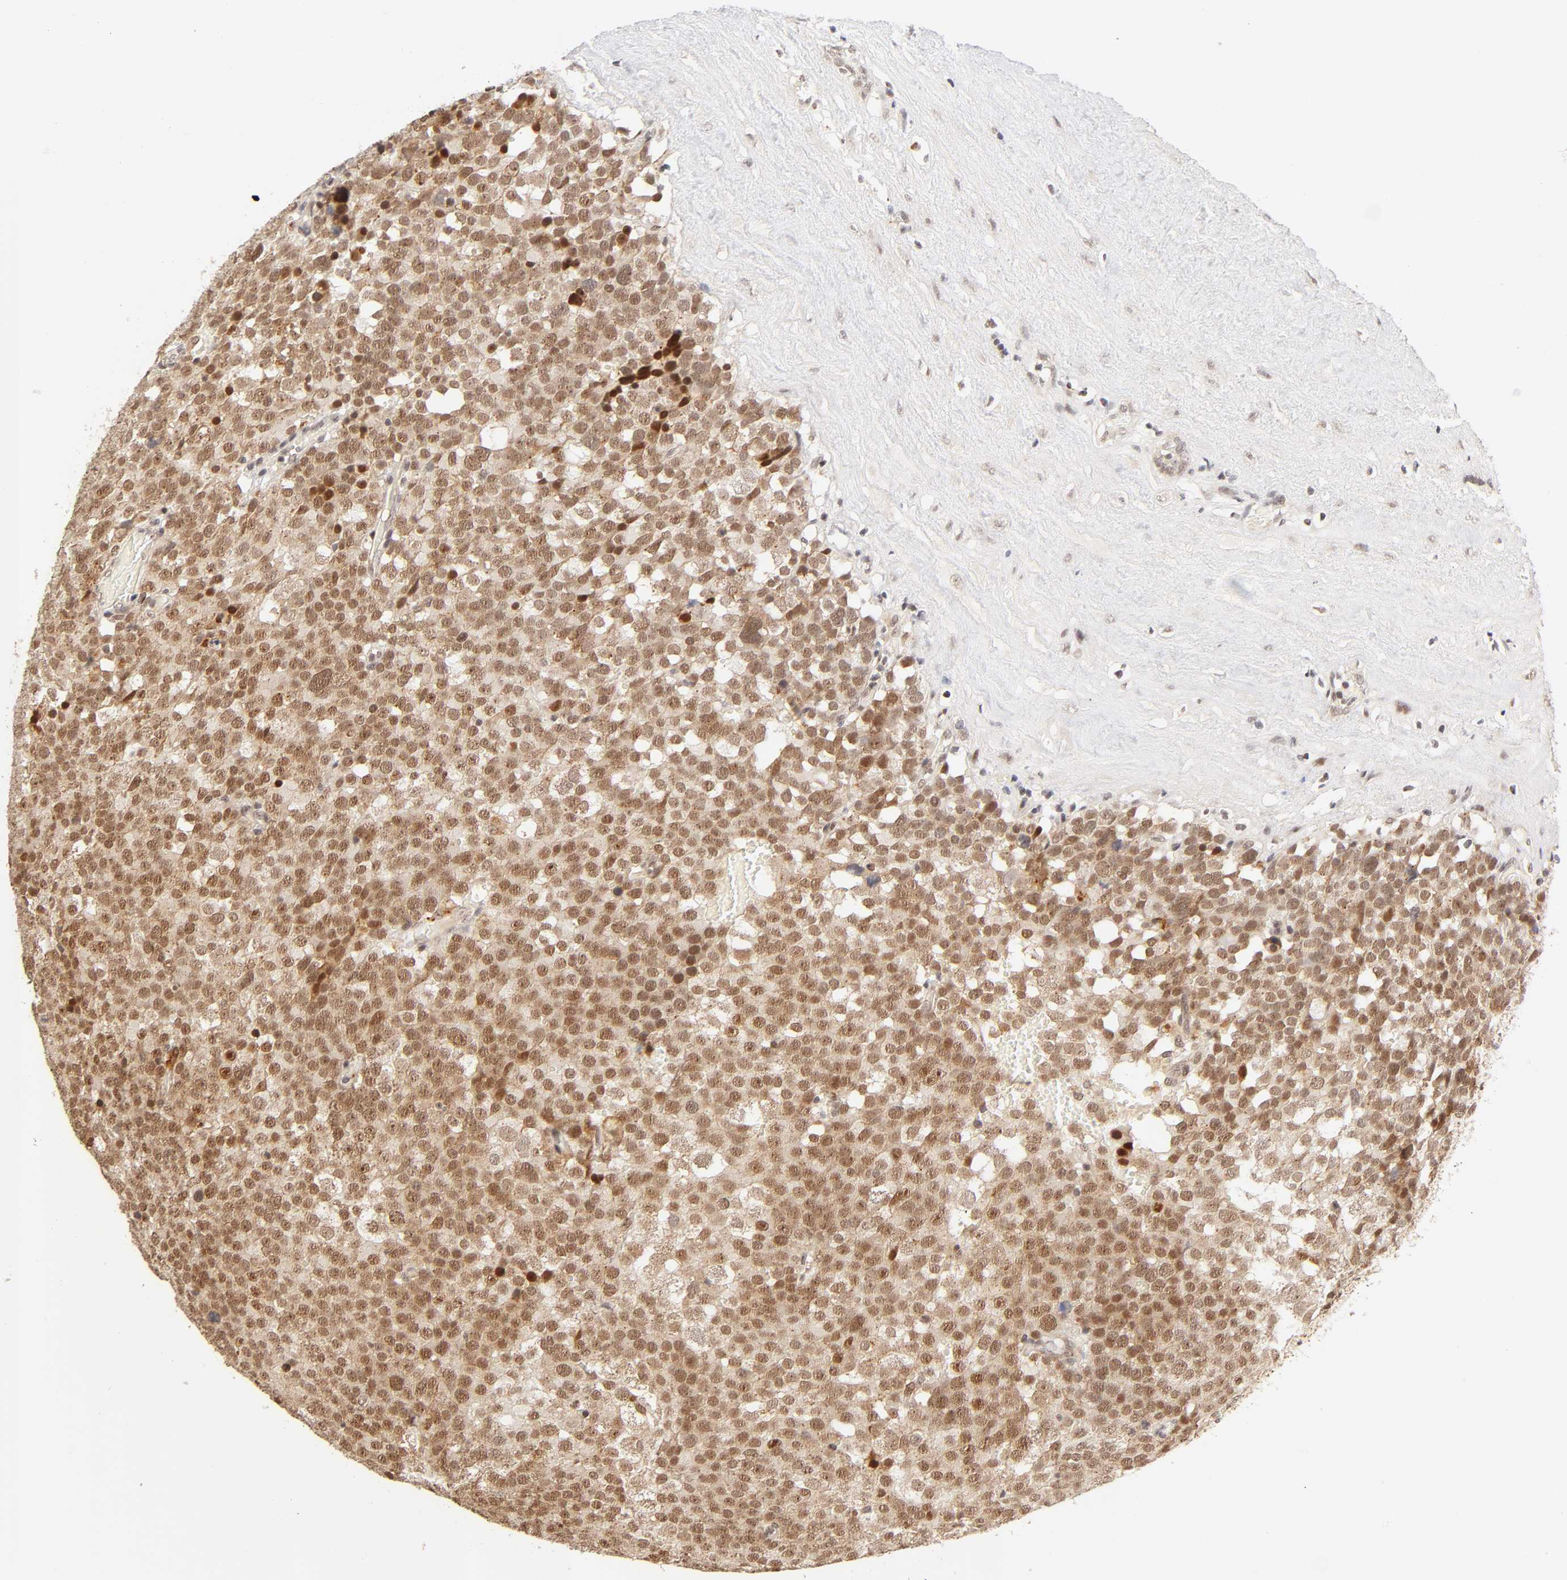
{"staining": {"intensity": "strong", "quantity": ">75%", "location": "cytoplasmic/membranous,nuclear"}, "tissue": "testis cancer", "cell_type": "Tumor cells", "image_type": "cancer", "snomed": [{"axis": "morphology", "description": "Seminoma, NOS"}, {"axis": "topography", "description": "Testis"}], "caption": "Immunohistochemical staining of testis cancer reveals high levels of strong cytoplasmic/membranous and nuclear protein expression in about >75% of tumor cells. The staining was performed using DAB, with brown indicating positive protein expression. Nuclei are stained blue with hematoxylin.", "gene": "TAF10", "patient": {"sex": "male", "age": 71}}